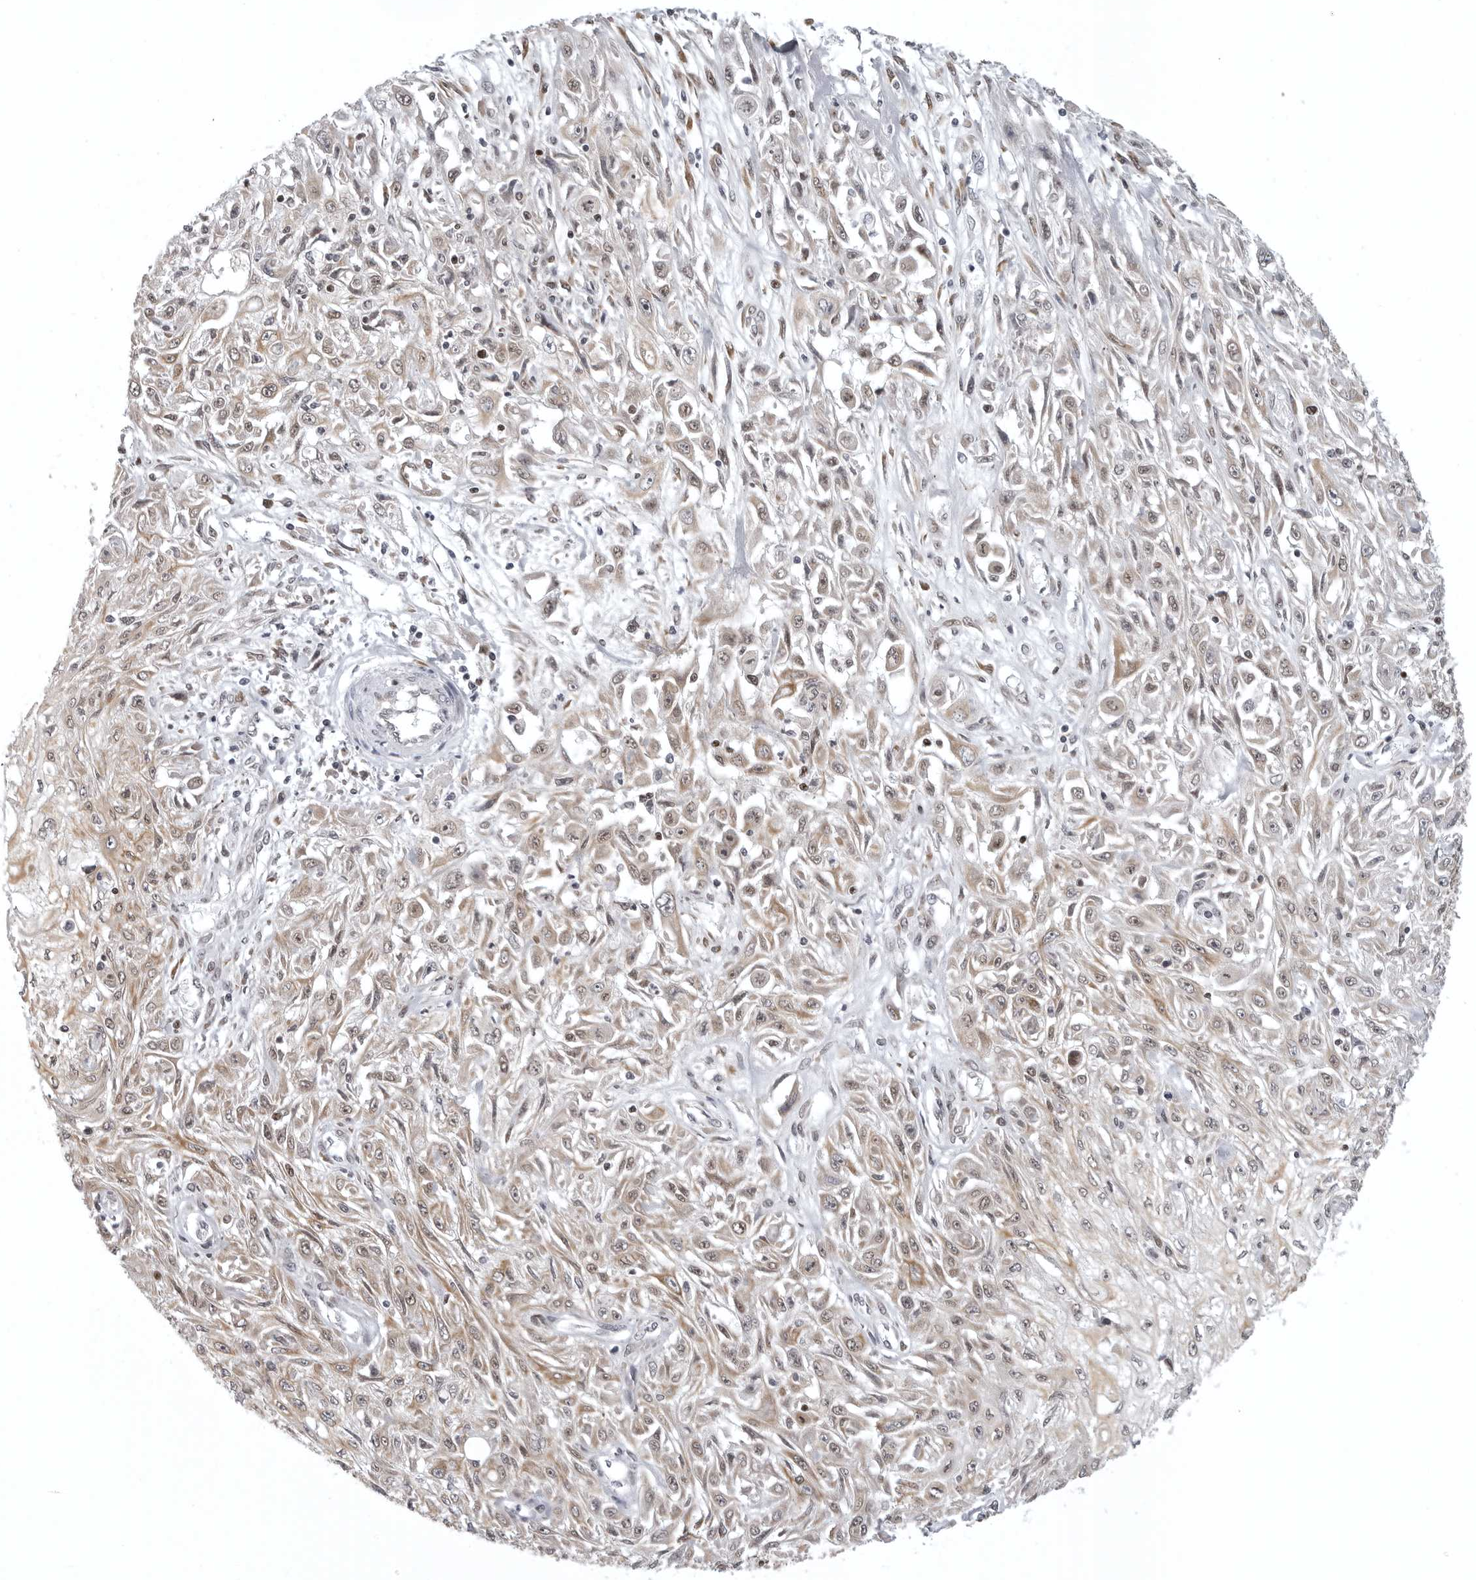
{"staining": {"intensity": "weak", "quantity": "25%-75%", "location": "cytoplasmic/membranous,nuclear"}, "tissue": "skin cancer", "cell_type": "Tumor cells", "image_type": "cancer", "snomed": [{"axis": "morphology", "description": "Squamous cell carcinoma, NOS"}, {"axis": "morphology", "description": "Squamous cell carcinoma, metastatic, NOS"}, {"axis": "topography", "description": "Skin"}, {"axis": "topography", "description": "Lymph node"}], "caption": "IHC staining of skin metastatic squamous cell carcinoma, which demonstrates low levels of weak cytoplasmic/membranous and nuclear expression in approximately 25%-75% of tumor cells indicating weak cytoplasmic/membranous and nuclear protein positivity. The staining was performed using DAB (brown) for protein detection and nuclei were counterstained in hematoxylin (blue).", "gene": "PRDM10", "patient": {"sex": "male", "age": 75}}